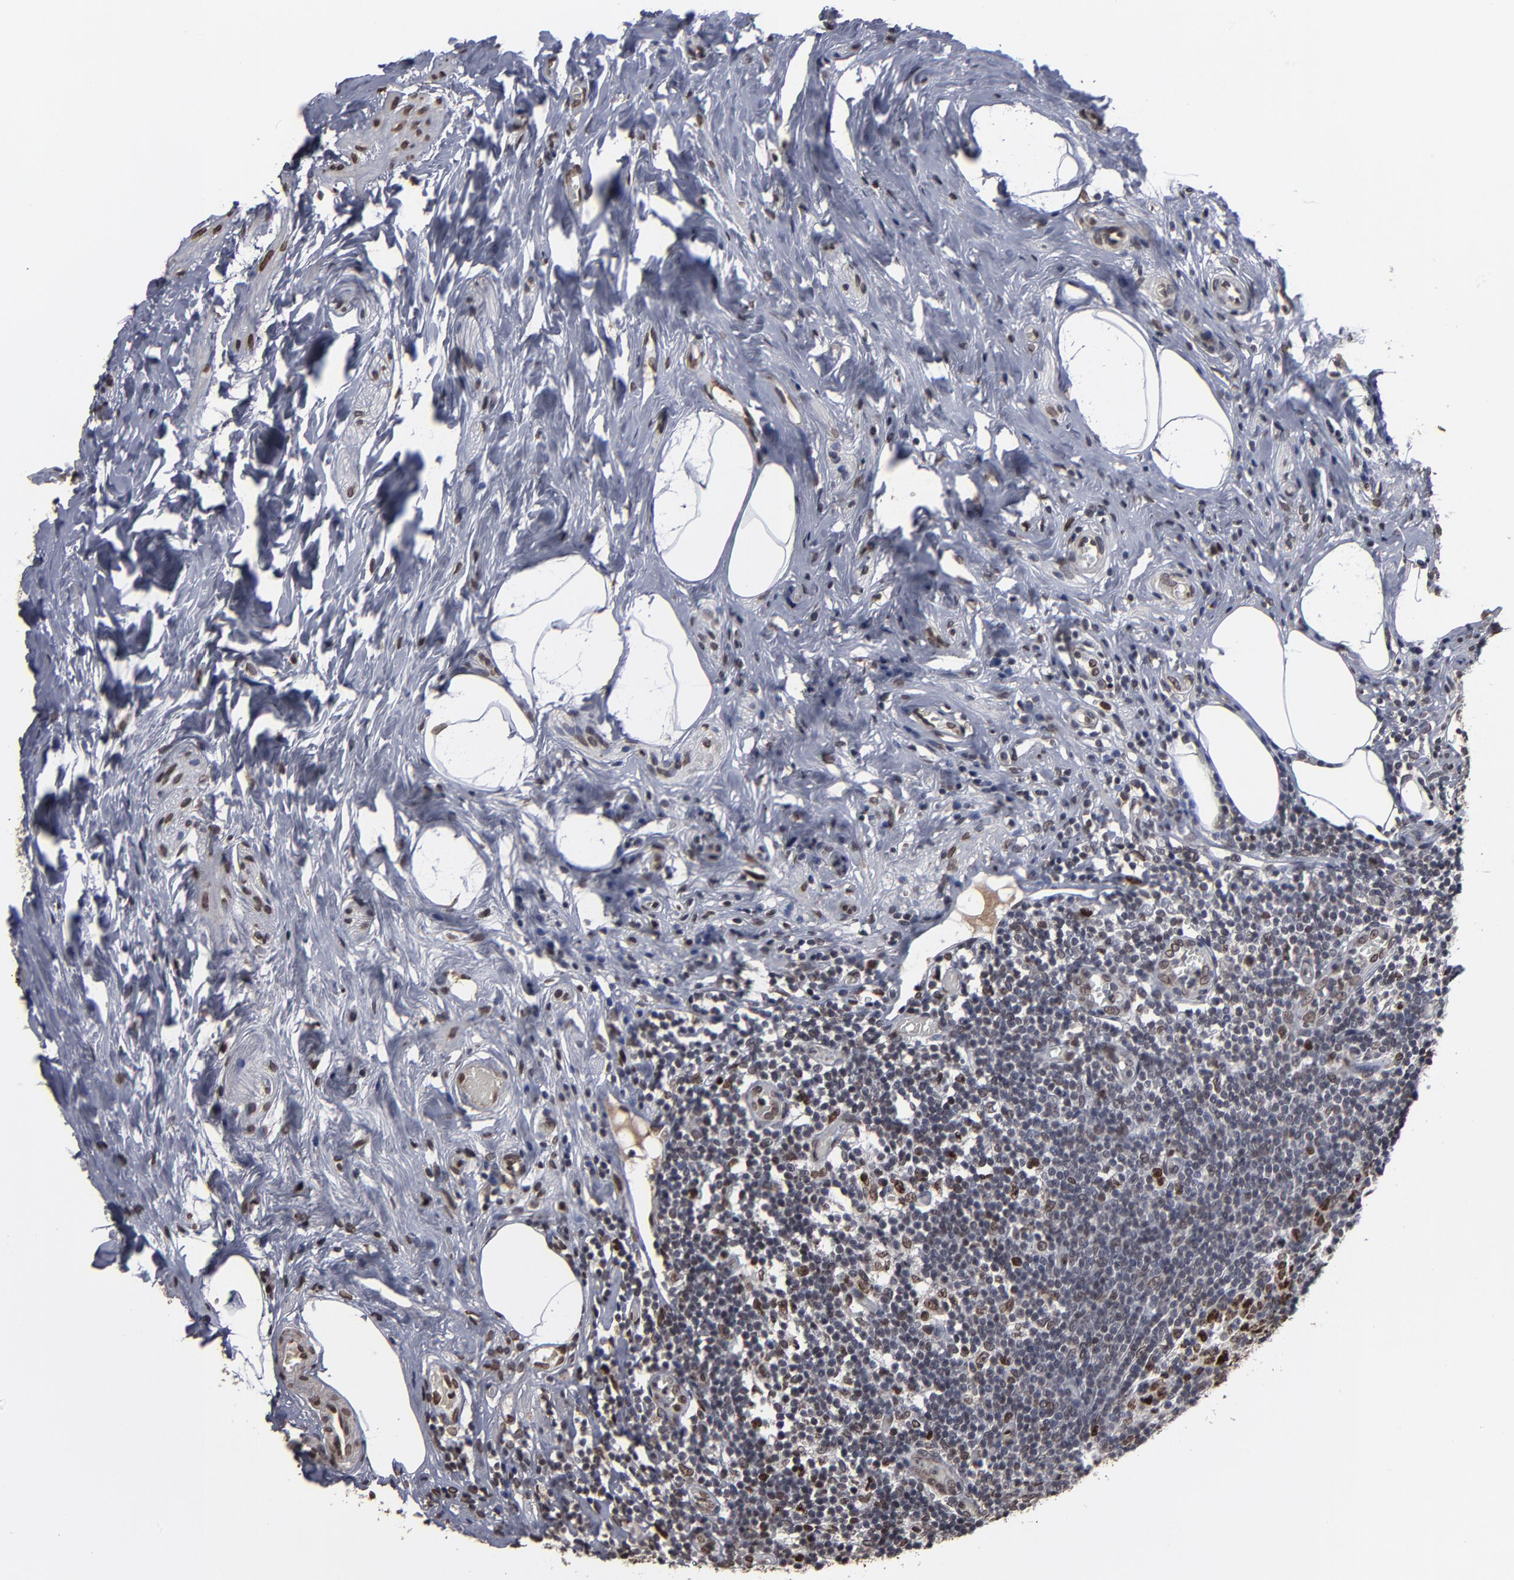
{"staining": {"intensity": "strong", "quantity": "25%-75%", "location": "cytoplasmic/membranous,nuclear"}, "tissue": "appendix", "cell_type": "Glandular cells", "image_type": "normal", "snomed": [{"axis": "morphology", "description": "Normal tissue, NOS"}, {"axis": "topography", "description": "Appendix"}], "caption": "Immunohistochemistry (IHC) histopathology image of unremarkable appendix stained for a protein (brown), which demonstrates high levels of strong cytoplasmic/membranous,nuclear positivity in about 25%-75% of glandular cells.", "gene": "BAZ1A", "patient": {"sex": "male", "age": 38}}